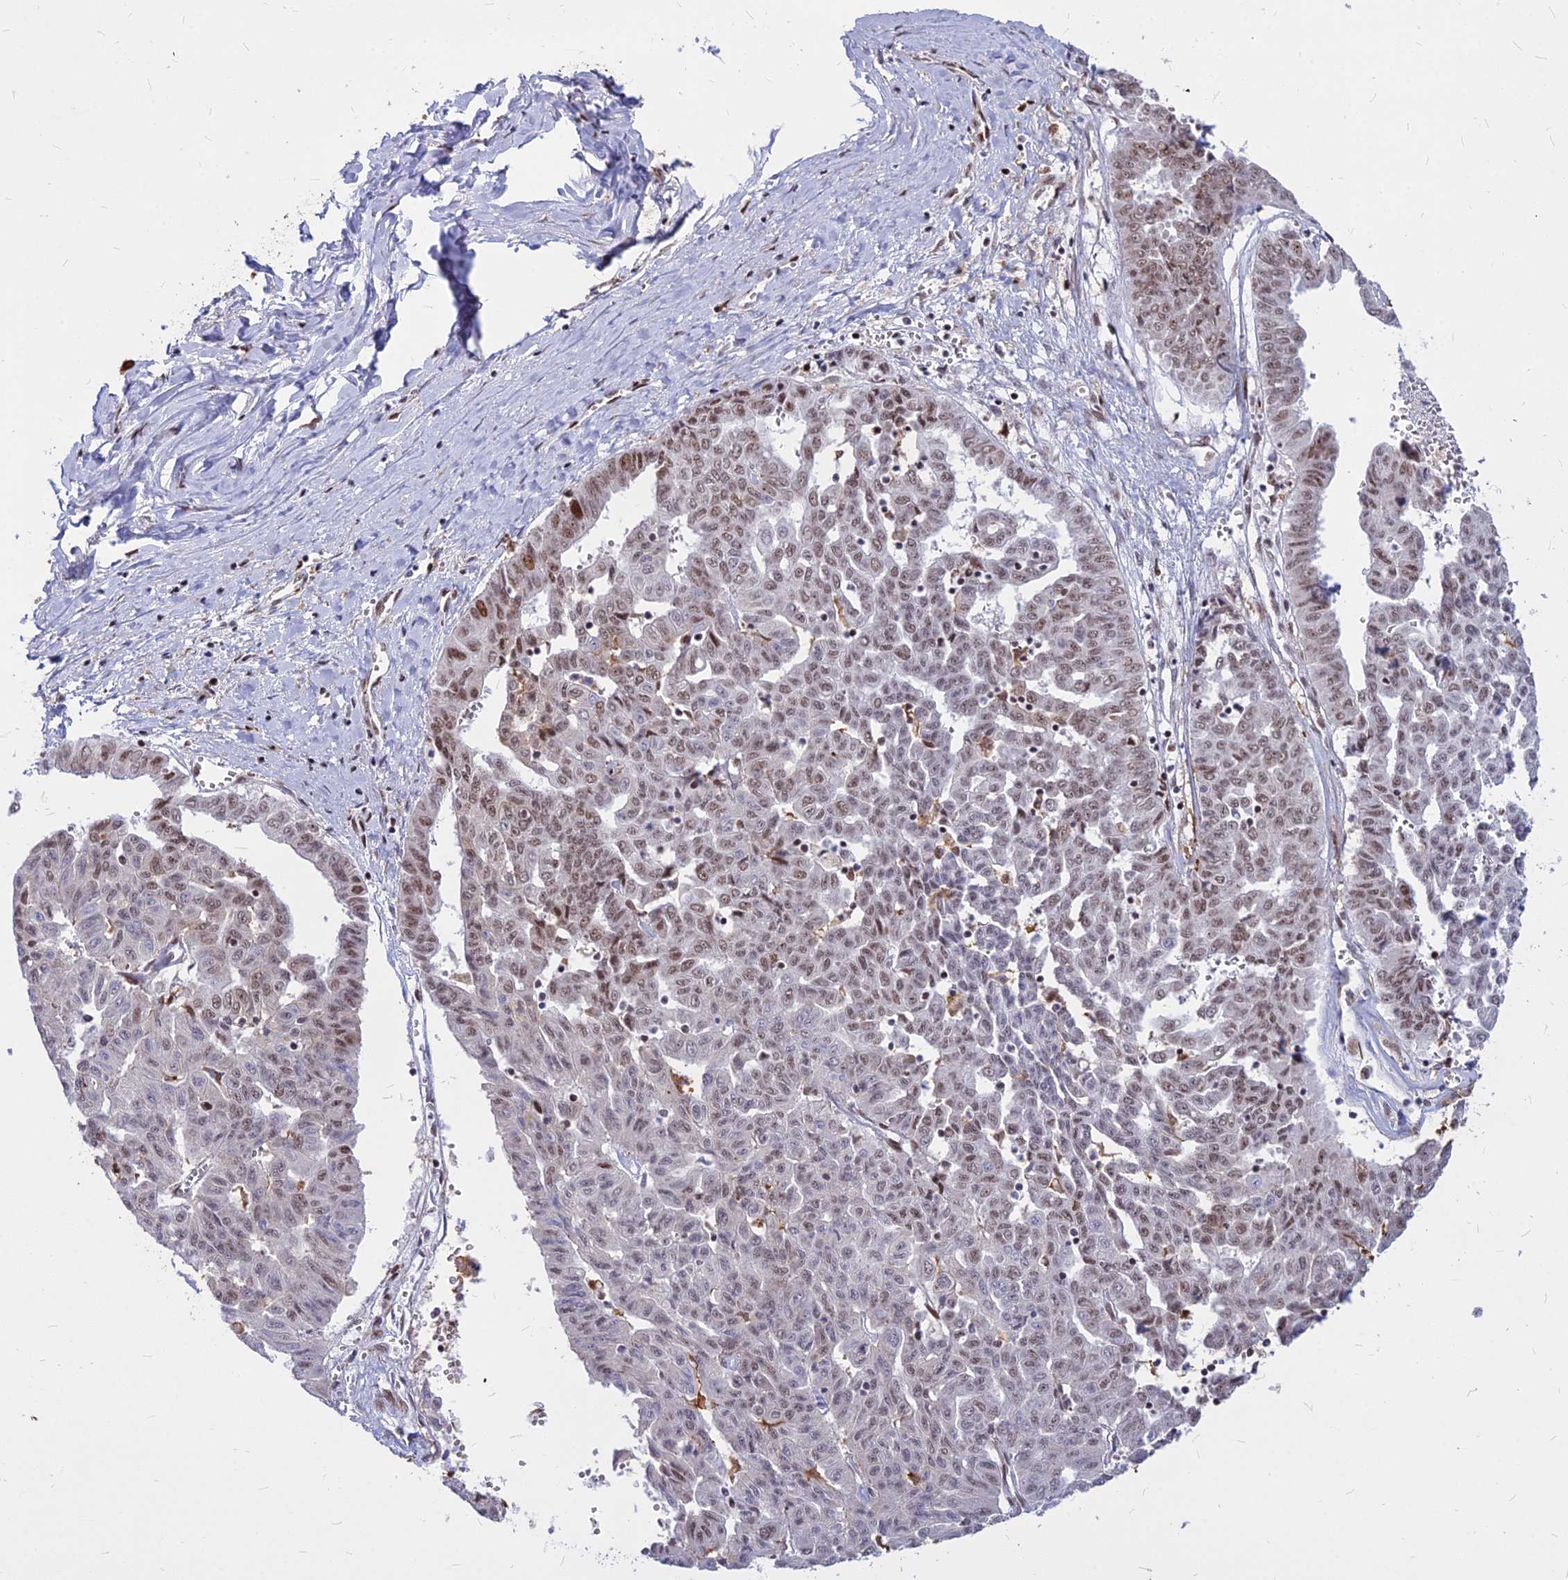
{"staining": {"intensity": "moderate", "quantity": "25%-75%", "location": "nuclear"}, "tissue": "liver cancer", "cell_type": "Tumor cells", "image_type": "cancer", "snomed": [{"axis": "morphology", "description": "Cholangiocarcinoma"}, {"axis": "topography", "description": "Liver"}], "caption": "High-magnification brightfield microscopy of liver cancer (cholangiocarcinoma) stained with DAB (3,3'-diaminobenzidine) (brown) and counterstained with hematoxylin (blue). tumor cells exhibit moderate nuclear expression is present in approximately25%-75% of cells.", "gene": "ALG10", "patient": {"sex": "female", "age": 77}}